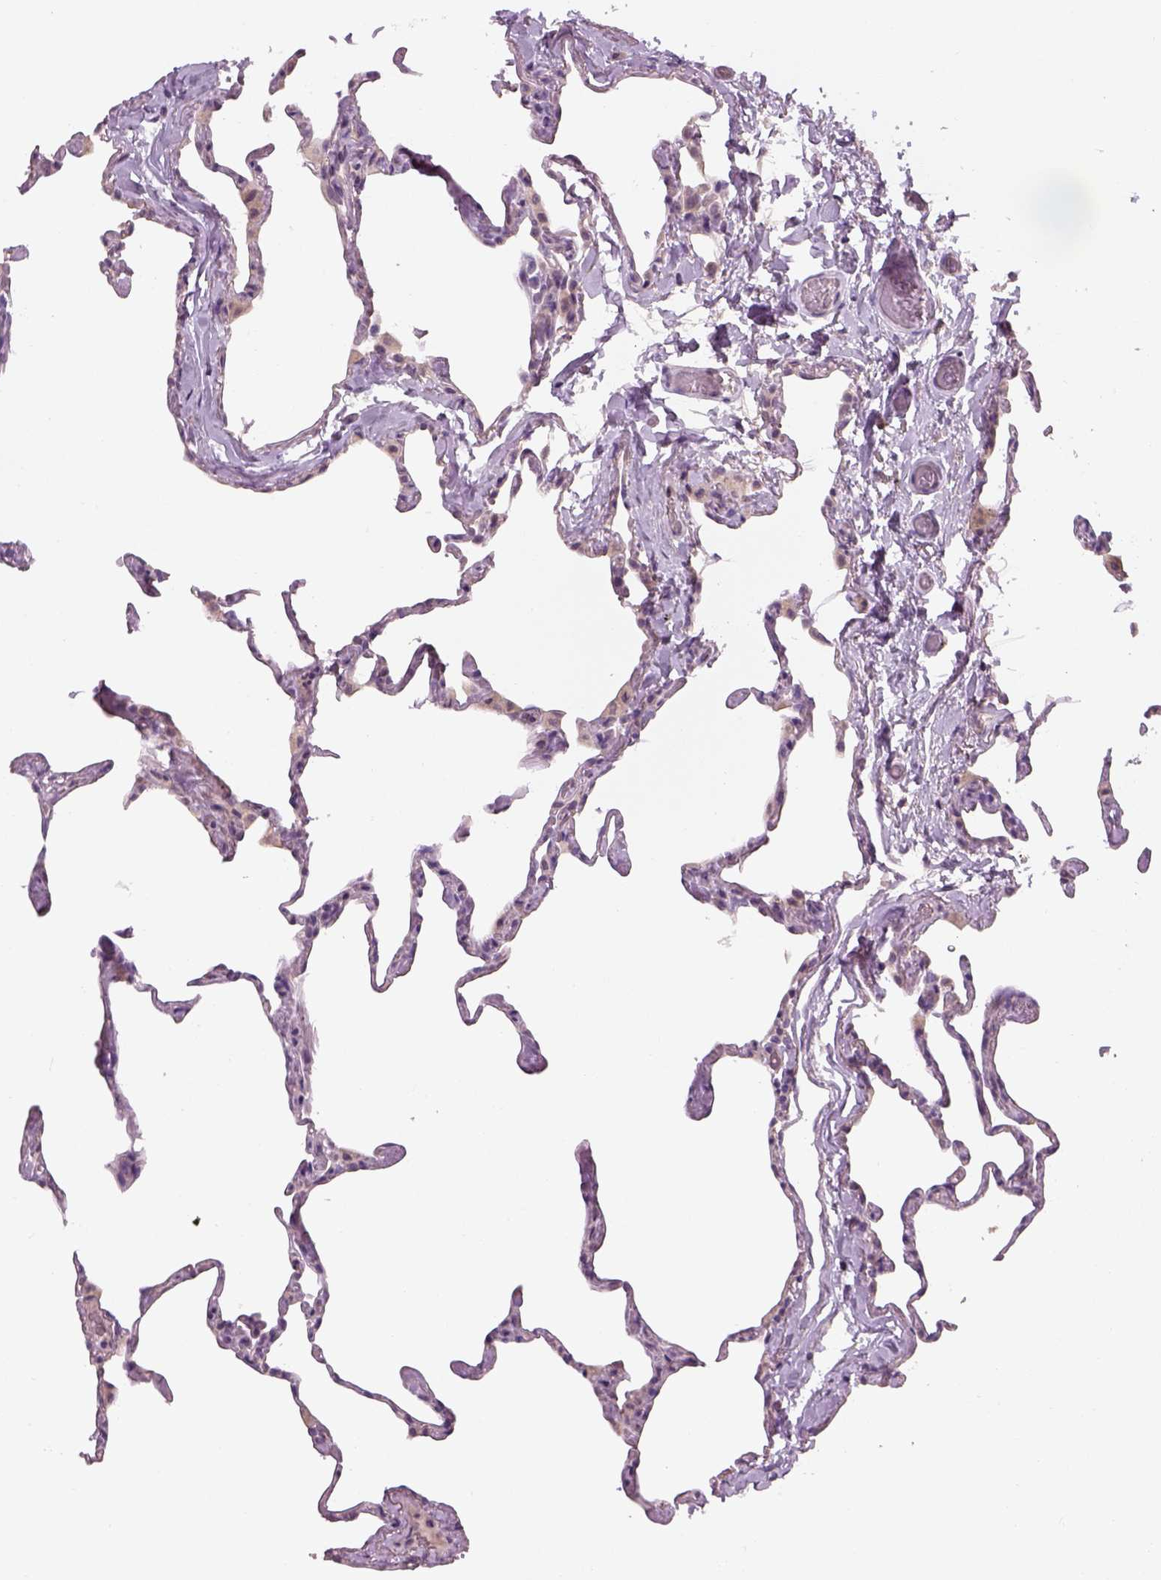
{"staining": {"intensity": "negative", "quantity": "none", "location": "none"}, "tissue": "lung", "cell_type": "Alveolar cells", "image_type": "normal", "snomed": [{"axis": "morphology", "description": "Normal tissue, NOS"}, {"axis": "topography", "description": "Lung"}], "caption": "The image shows no significant expression in alveolar cells of lung.", "gene": "GDNF", "patient": {"sex": "male", "age": 65}}